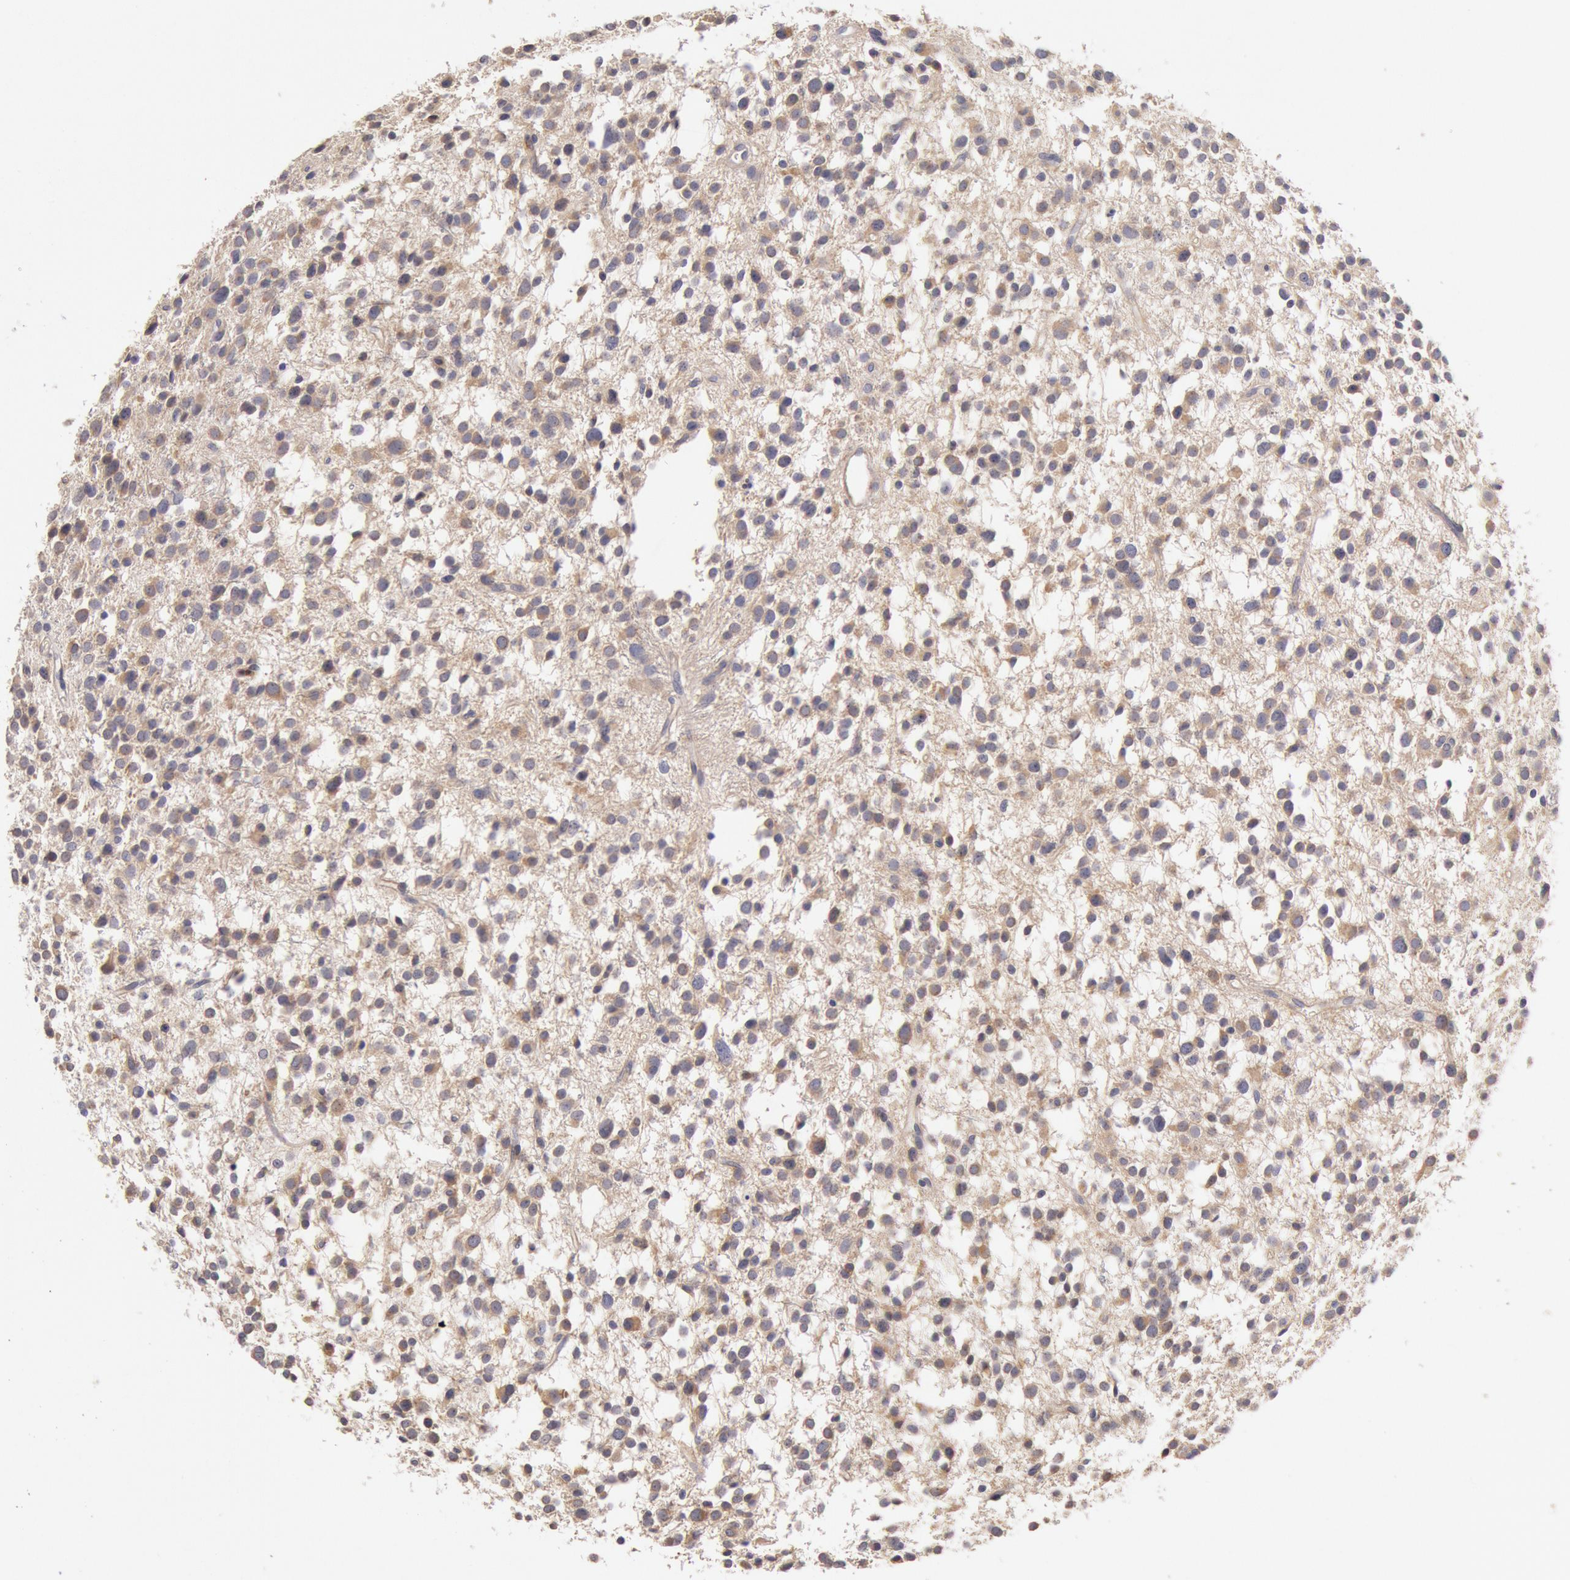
{"staining": {"intensity": "moderate", "quantity": "25%-75%", "location": "cytoplasmic/membranous"}, "tissue": "glioma", "cell_type": "Tumor cells", "image_type": "cancer", "snomed": [{"axis": "morphology", "description": "Glioma, malignant, Low grade"}, {"axis": "topography", "description": "Brain"}], "caption": "A medium amount of moderate cytoplasmic/membranous expression is present in approximately 25%-75% of tumor cells in glioma tissue.", "gene": "TMED8", "patient": {"sex": "female", "age": 36}}